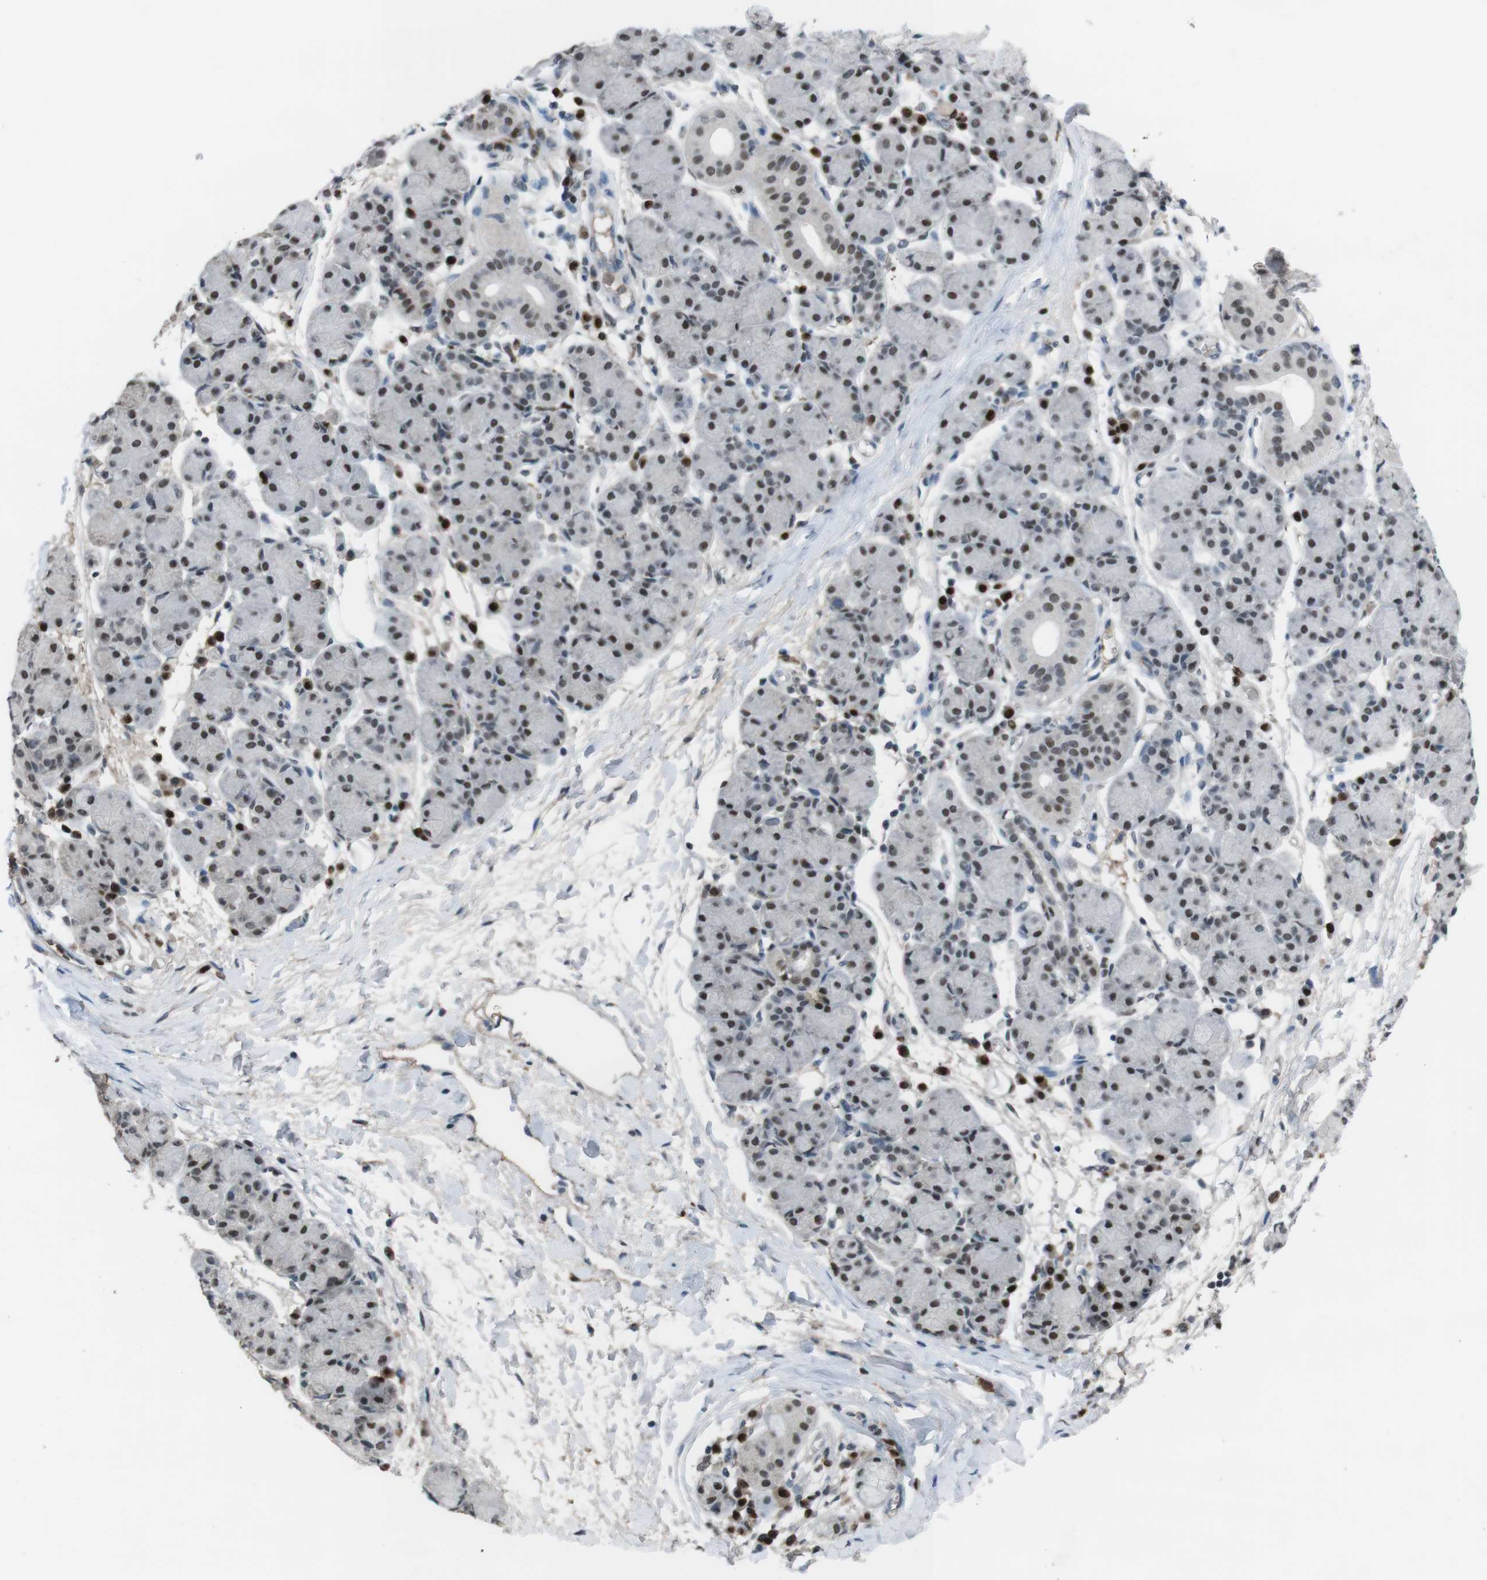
{"staining": {"intensity": "moderate", "quantity": ">75%", "location": "nuclear"}, "tissue": "salivary gland", "cell_type": "Glandular cells", "image_type": "normal", "snomed": [{"axis": "morphology", "description": "Normal tissue, NOS"}, {"axis": "morphology", "description": "Inflammation, NOS"}, {"axis": "topography", "description": "Lymph node"}, {"axis": "topography", "description": "Salivary gland"}], "caption": "Unremarkable salivary gland reveals moderate nuclear expression in approximately >75% of glandular cells.", "gene": "SUB1", "patient": {"sex": "male", "age": 3}}